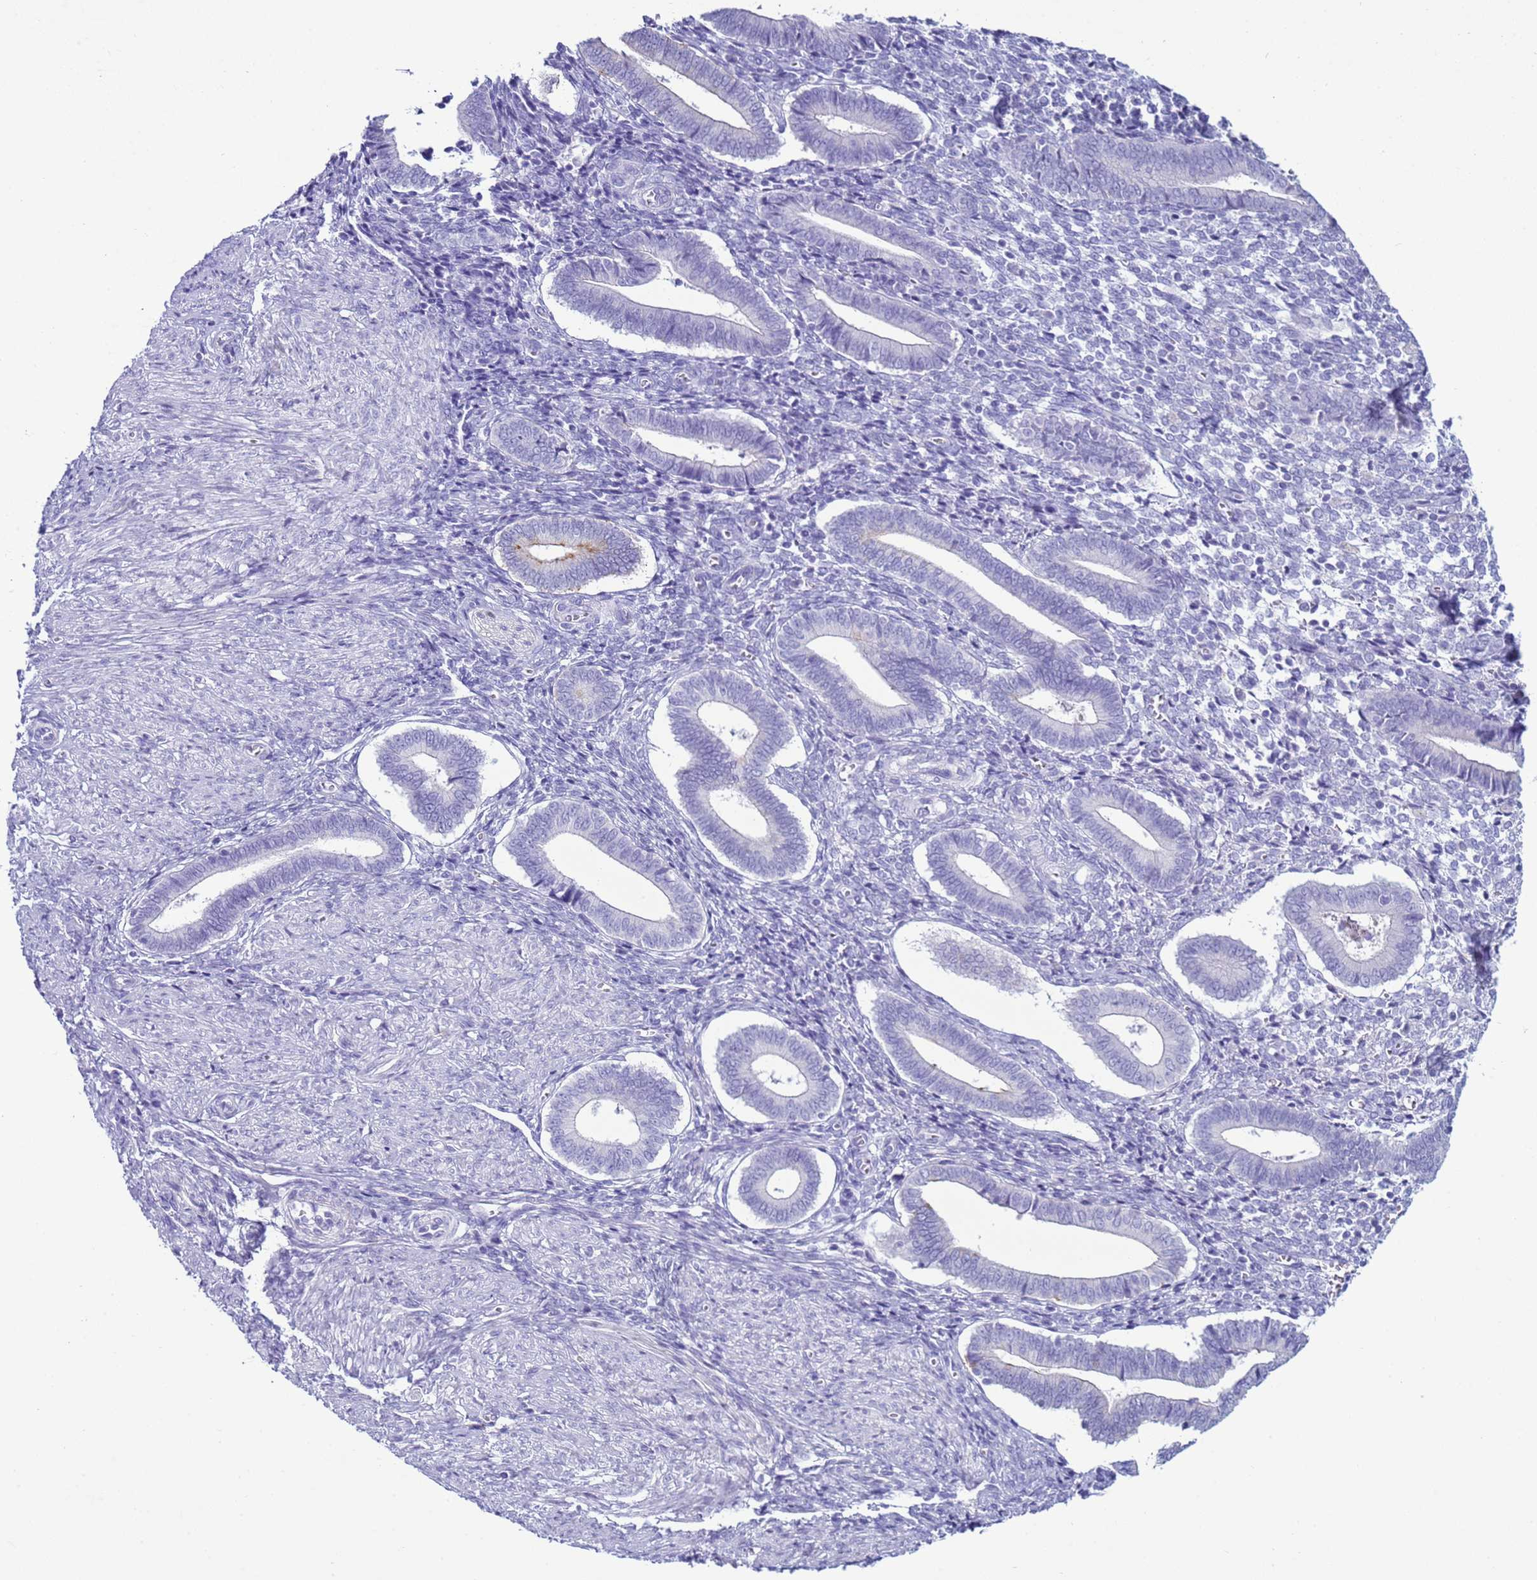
{"staining": {"intensity": "negative", "quantity": "none", "location": "none"}, "tissue": "endometrium", "cell_type": "Cells in endometrial stroma", "image_type": "normal", "snomed": [{"axis": "morphology", "description": "Normal tissue, NOS"}, {"axis": "topography", "description": "Other"}, {"axis": "topography", "description": "Endometrium"}], "caption": "This is an immunohistochemistry photomicrograph of benign human endometrium. There is no positivity in cells in endometrial stroma.", "gene": "CST1", "patient": {"sex": "female", "age": 44}}